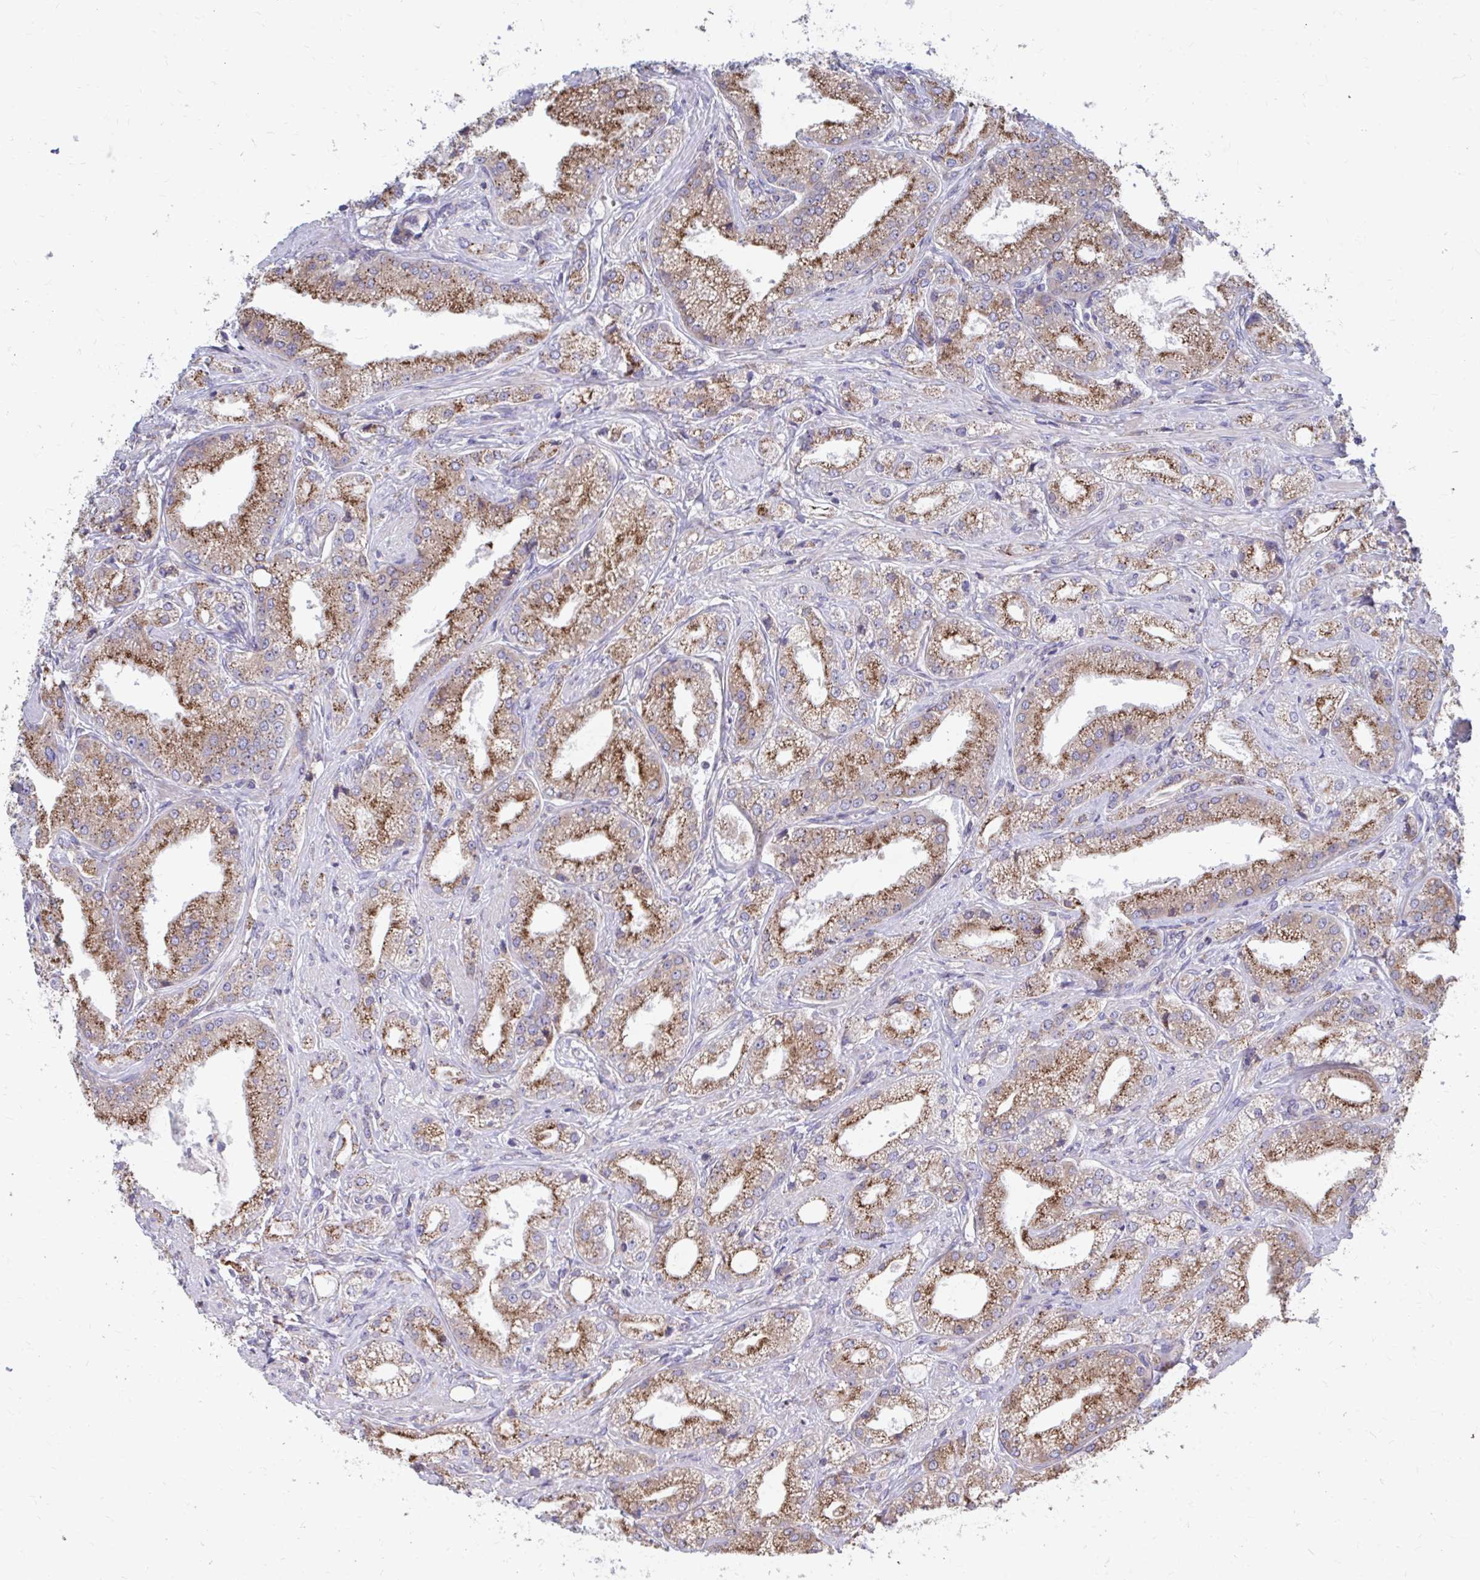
{"staining": {"intensity": "moderate", "quantity": ">75%", "location": "cytoplasmic/membranous"}, "tissue": "prostate cancer", "cell_type": "Tumor cells", "image_type": "cancer", "snomed": [{"axis": "morphology", "description": "Adenocarcinoma, High grade"}, {"axis": "topography", "description": "Prostate"}], "caption": "DAB immunohistochemical staining of human prostate adenocarcinoma (high-grade) shows moderate cytoplasmic/membranous protein staining in approximately >75% of tumor cells. The staining is performed using DAB brown chromogen to label protein expression. The nuclei are counter-stained blue using hematoxylin.", "gene": "FKBP2", "patient": {"sex": "male", "age": 61}}